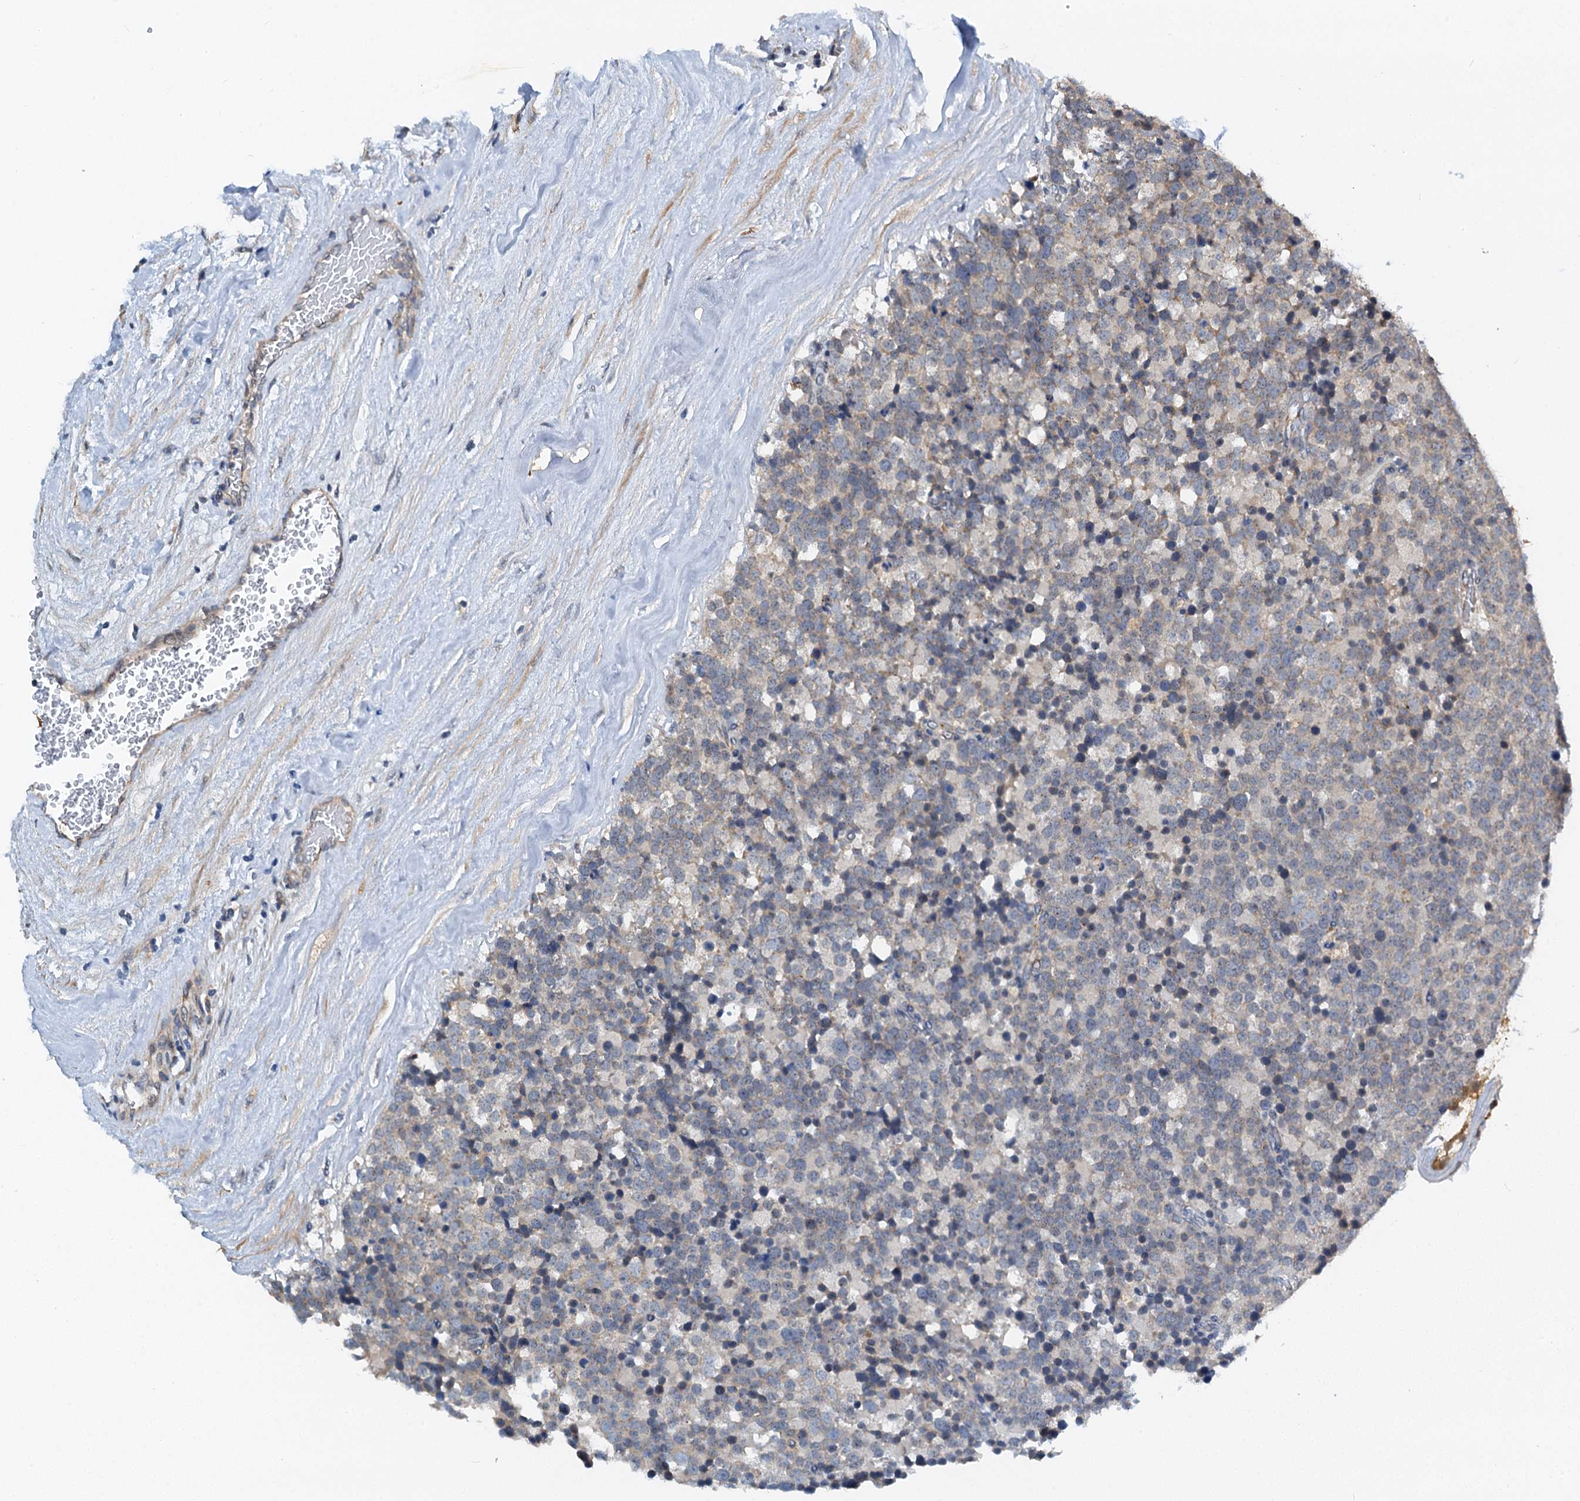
{"staining": {"intensity": "negative", "quantity": "none", "location": "none"}, "tissue": "testis cancer", "cell_type": "Tumor cells", "image_type": "cancer", "snomed": [{"axis": "morphology", "description": "Seminoma, NOS"}, {"axis": "topography", "description": "Testis"}], "caption": "An image of human testis seminoma is negative for staining in tumor cells.", "gene": "ZNF606", "patient": {"sex": "male", "age": 71}}